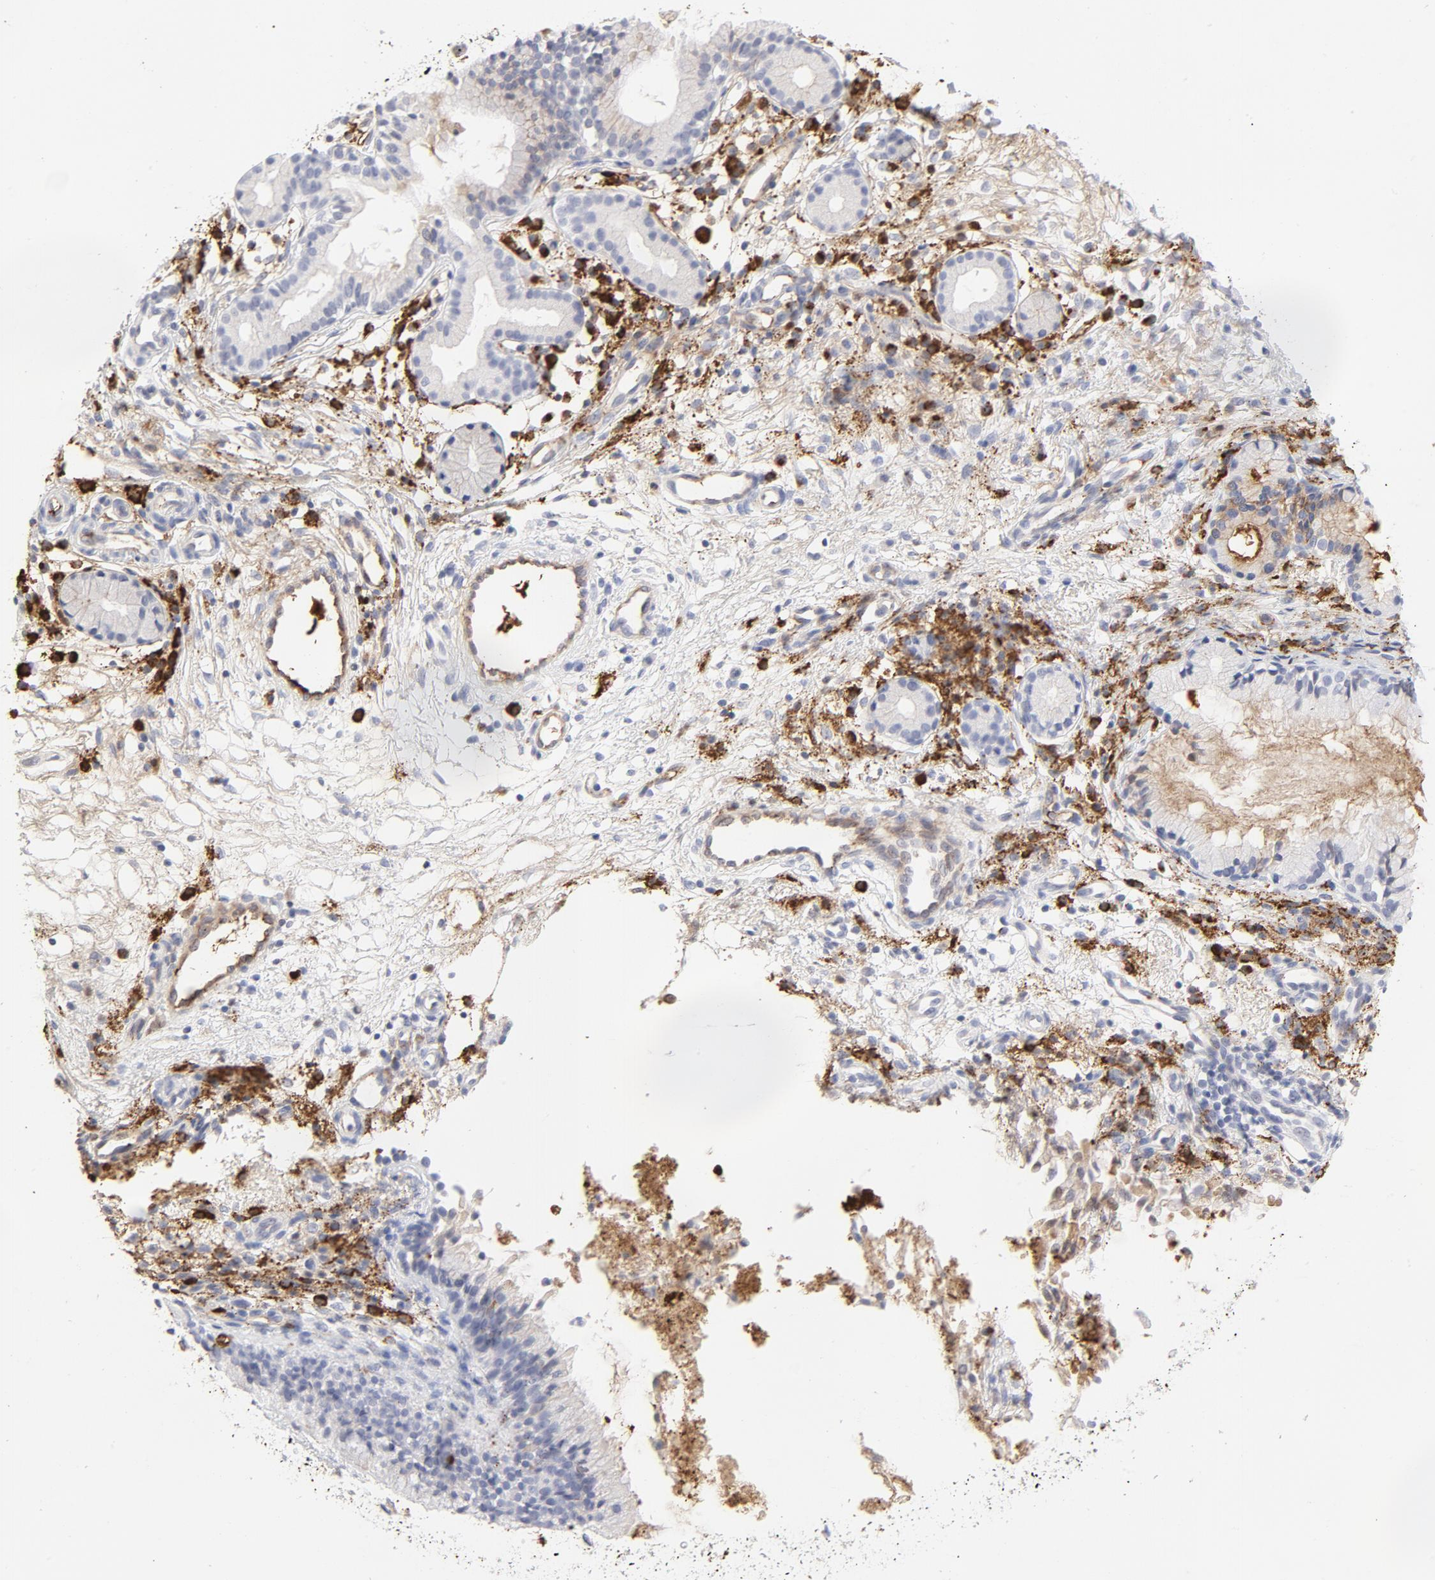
{"staining": {"intensity": "negative", "quantity": "none", "location": "none"}, "tissue": "nasopharynx", "cell_type": "Respiratory epithelial cells", "image_type": "normal", "snomed": [{"axis": "morphology", "description": "Normal tissue, NOS"}, {"axis": "topography", "description": "Nasopharynx"}], "caption": "Human nasopharynx stained for a protein using IHC reveals no positivity in respiratory epithelial cells.", "gene": "PLAT", "patient": {"sex": "male", "age": 21}}